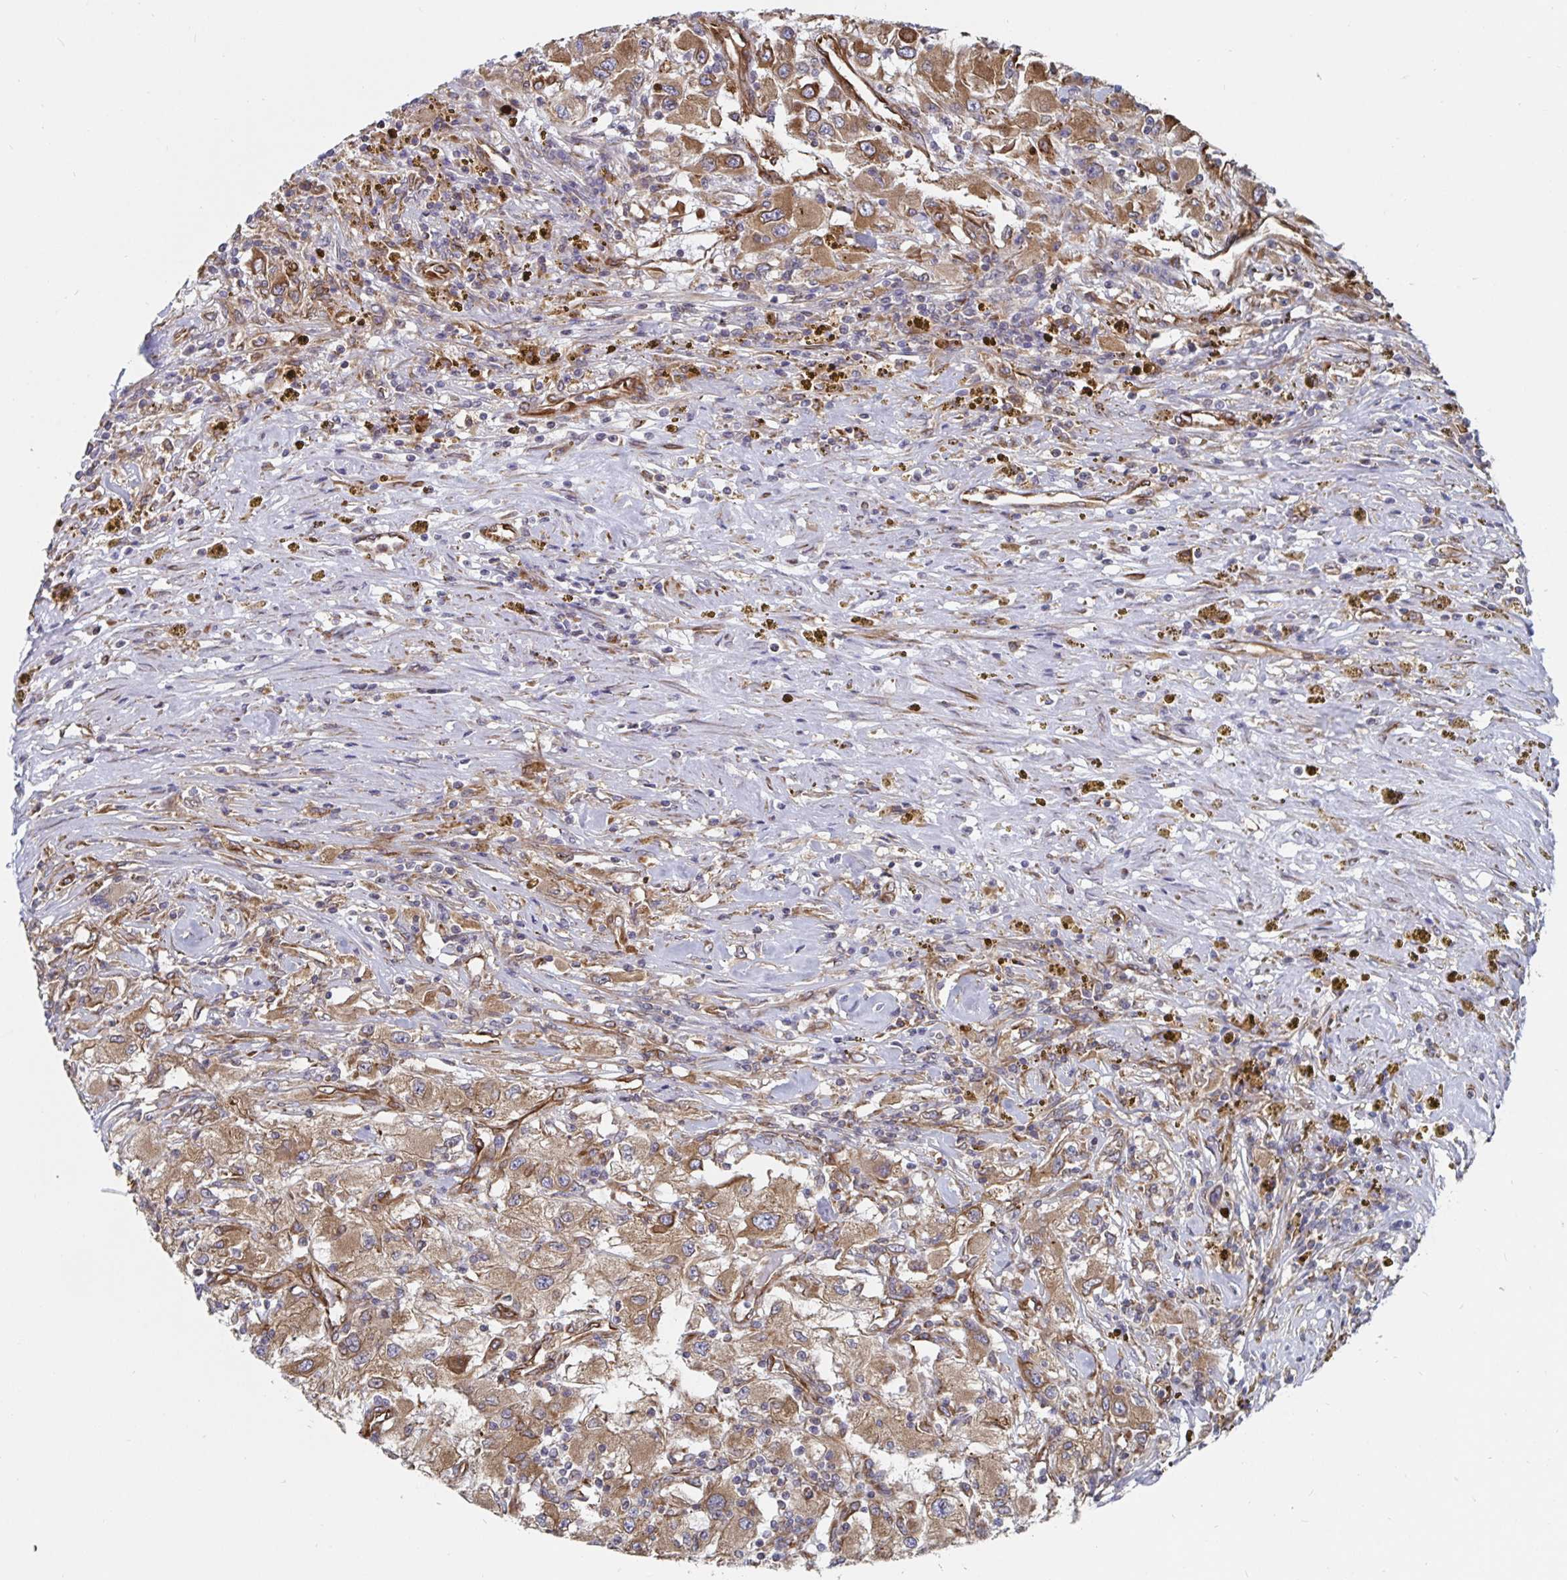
{"staining": {"intensity": "moderate", "quantity": ">75%", "location": "cytoplasmic/membranous"}, "tissue": "renal cancer", "cell_type": "Tumor cells", "image_type": "cancer", "snomed": [{"axis": "morphology", "description": "Adenocarcinoma, NOS"}, {"axis": "topography", "description": "Kidney"}], "caption": "A medium amount of moderate cytoplasmic/membranous positivity is identified in approximately >75% of tumor cells in renal adenocarcinoma tissue.", "gene": "BCAP29", "patient": {"sex": "female", "age": 67}}